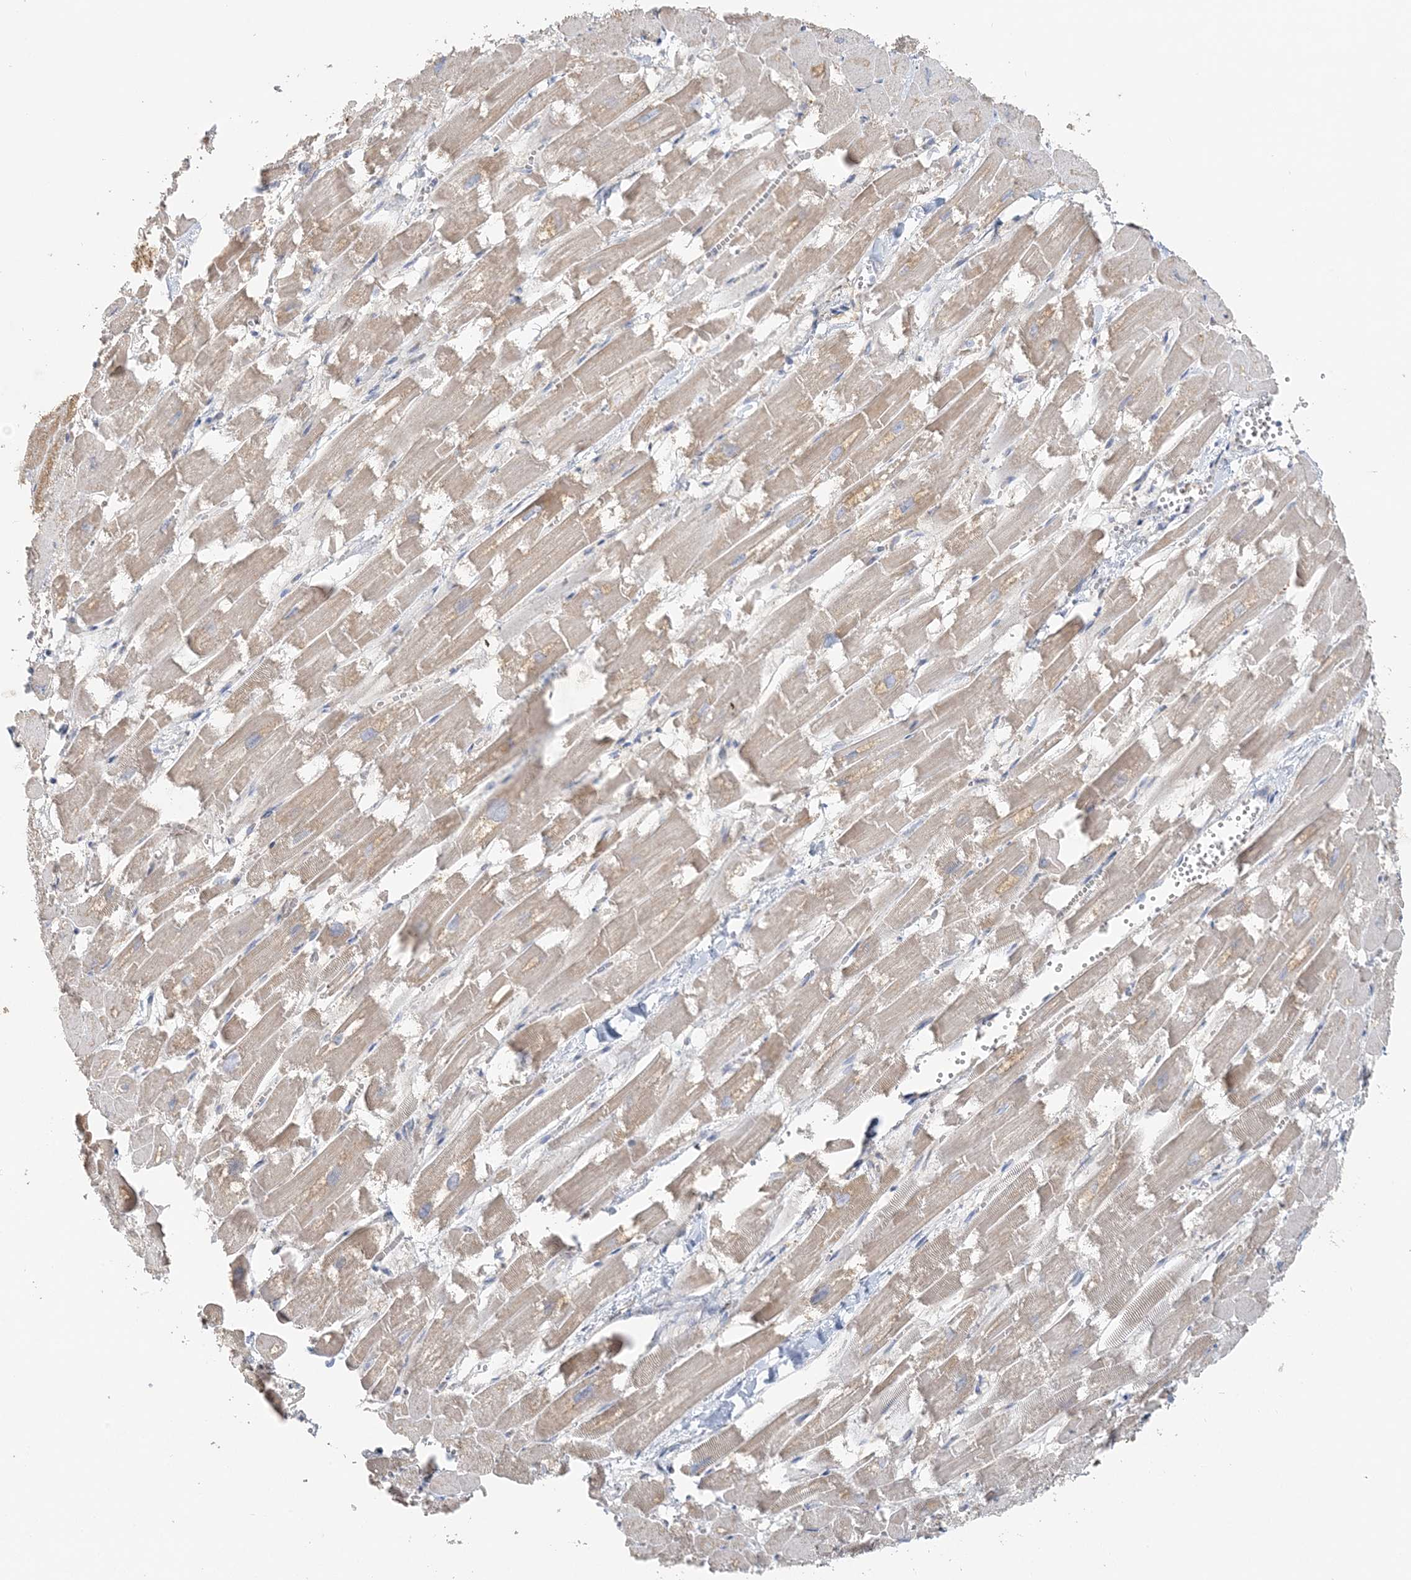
{"staining": {"intensity": "weak", "quantity": ">75%", "location": "cytoplasmic/membranous"}, "tissue": "heart muscle", "cell_type": "Cardiomyocytes", "image_type": "normal", "snomed": [{"axis": "morphology", "description": "Normal tissue, NOS"}, {"axis": "topography", "description": "Heart"}], "caption": "Protein expression analysis of unremarkable heart muscle displays weak cytoplasmic/membranous expression in about >75% of cardiomyocytes. The staining was performed using DAB (3,3'-diaminobenzidine), with brown indicating positive protein expression. Nuclei are stained blue with hematoxylin.", "gene": "TBC1D5", "patient": {"sex": "male", "age": 54}}